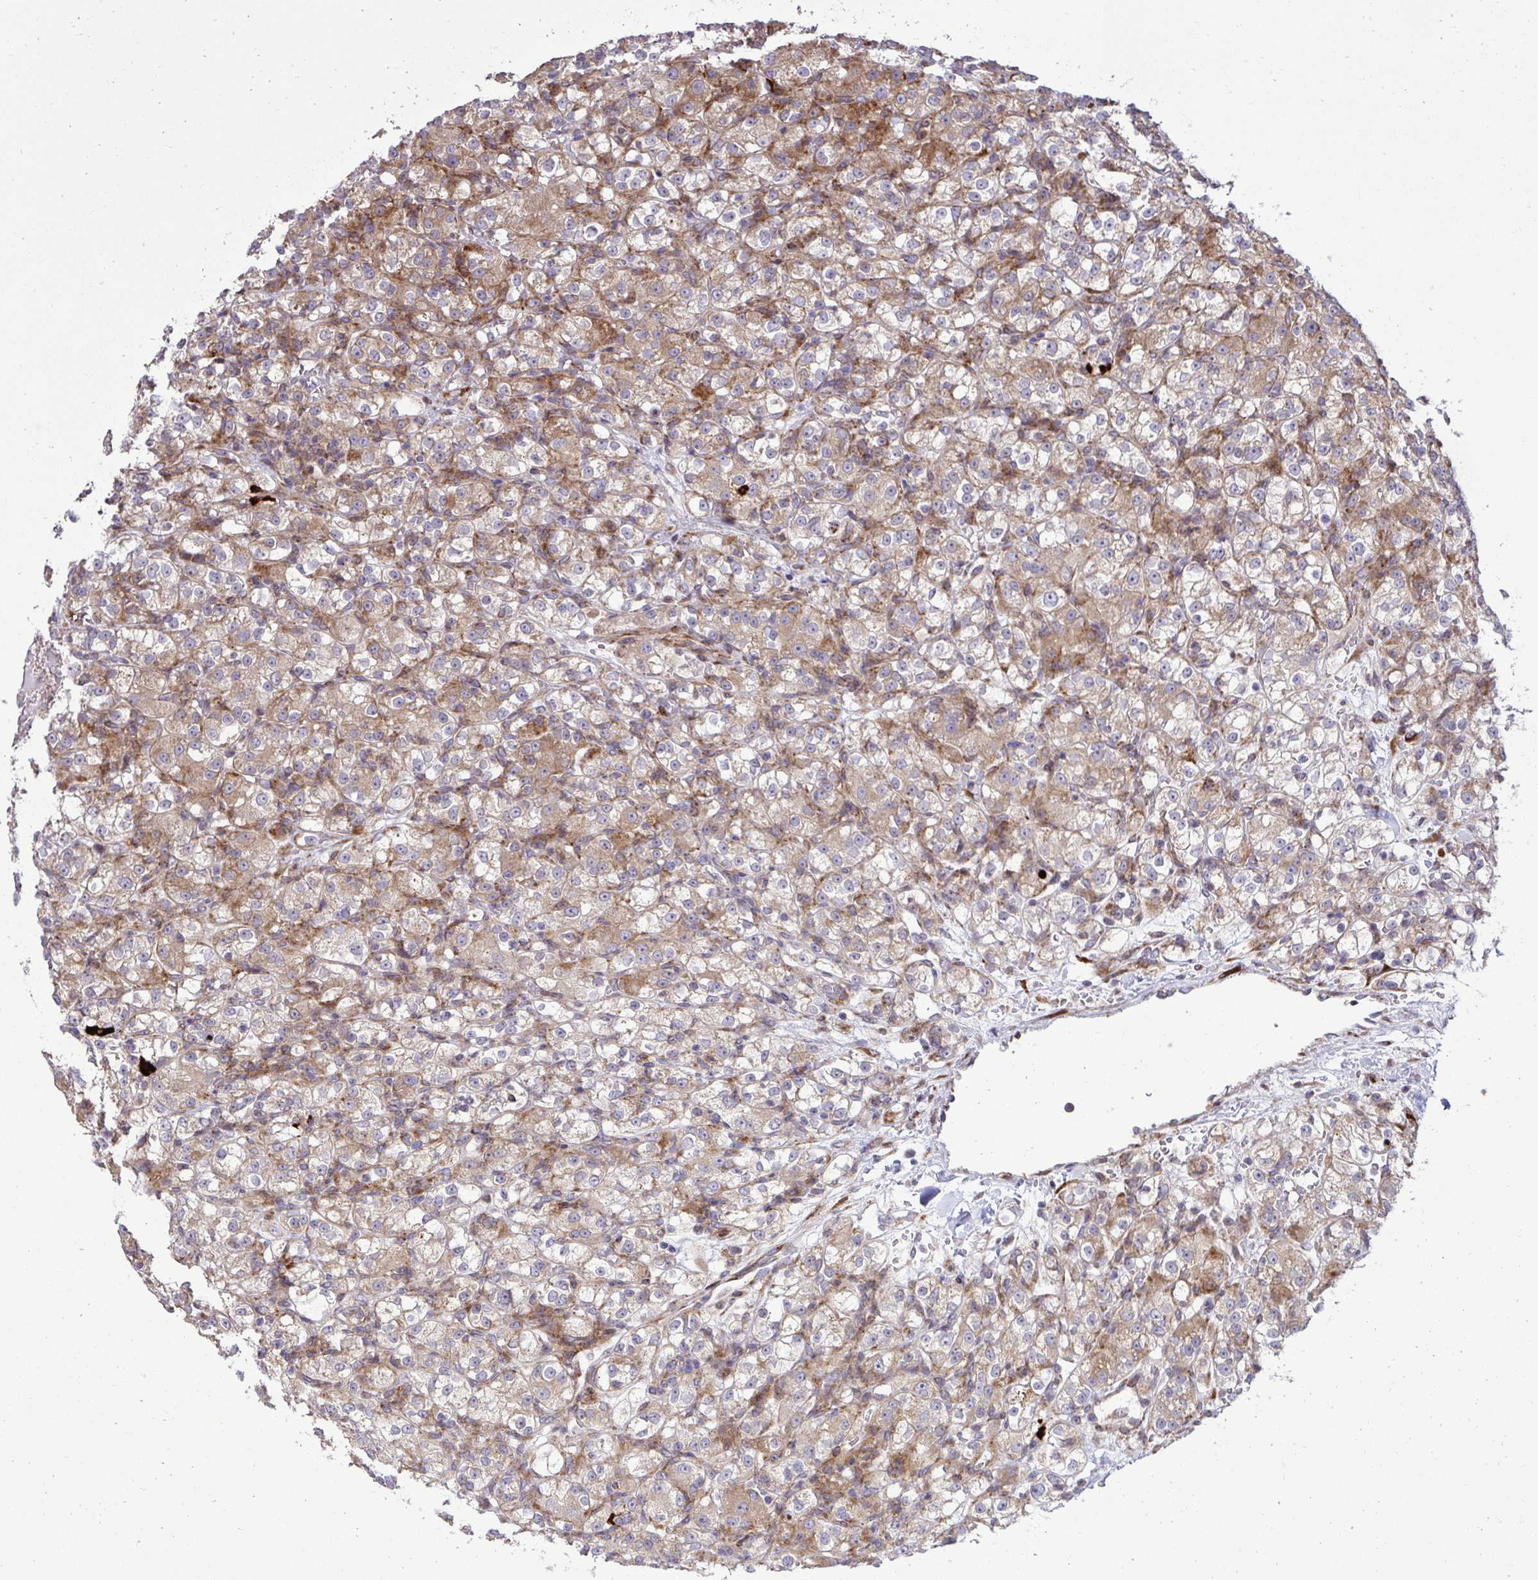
{"staining": {"intensity": "moderate", "quantity": "25%-75%", "location": "cytoplasmic/membranous"}, "tissue": "renal cancer", "cell_type": "Tumor cells", "image_type": "cancer", "snomed": [{"axis": "morphology", "description": "Normal tissue, NOS"}, {"axis": "morphology", "description": "Adenocarcinoma, NOS"}, {"axis": "topography", "description": "Kidney"}], "caption": "Human renal adenocarcinoma stained with a protein marker shows moderate staining in tumor cells.", "gene": "LIMS1", "patient": {"sex": "male", "age": 61}}